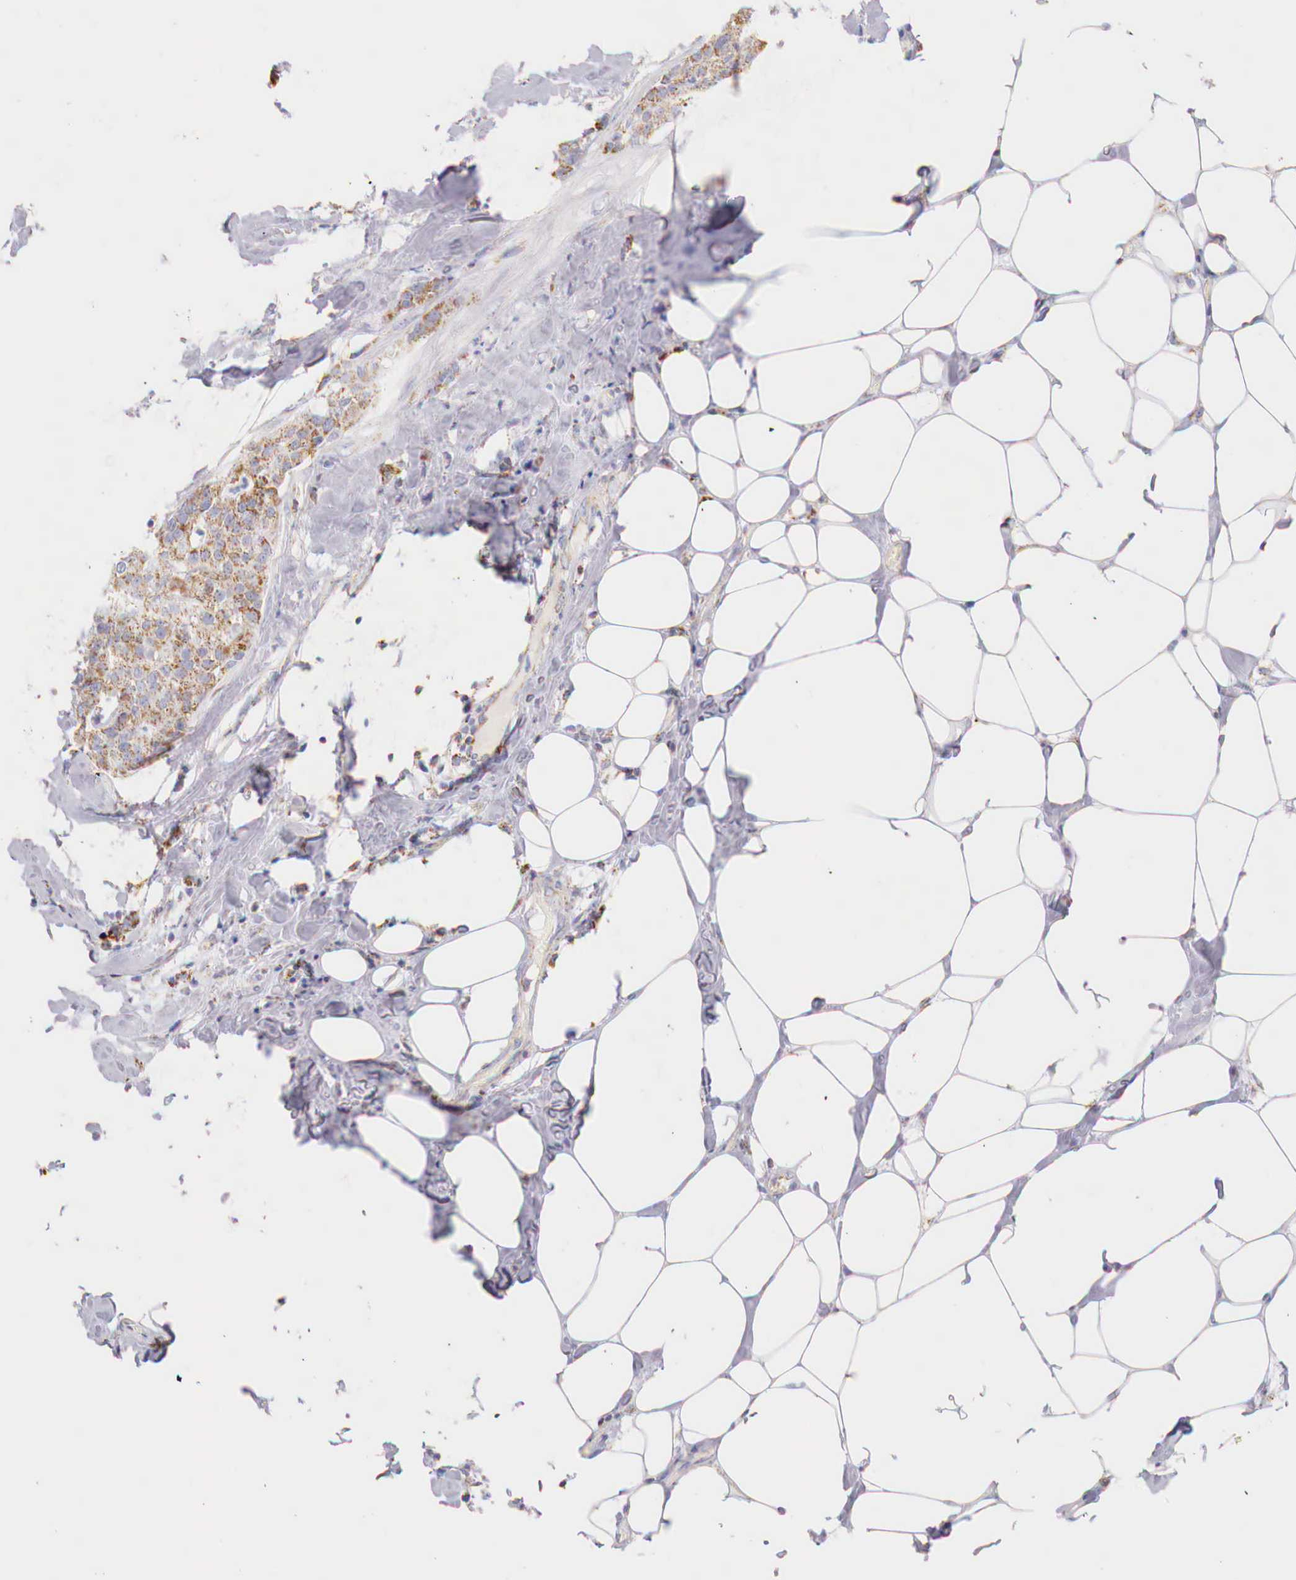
{"staining": {"intensity": "weak", "quantity": ">75%", "location": "cytoplasmic/membranous"}, "tissue": "breast cancer", "cell_type": "Tumor cells", "image_type": "cancer", "snomed": [{"axis": "morphology", "description": "Duct carcinoma"}, {"axis": "topography", "description": "Breast"}], "caption": "Weak cytoplasmic/membranous staining for a protein is seen in about >75% of tumor cells of breast cancer (infiltrating ductal carcinoma) using immunohistochemistry.", "gene": "IDH3G", "patient": {"sex": "female", "age": 45}}